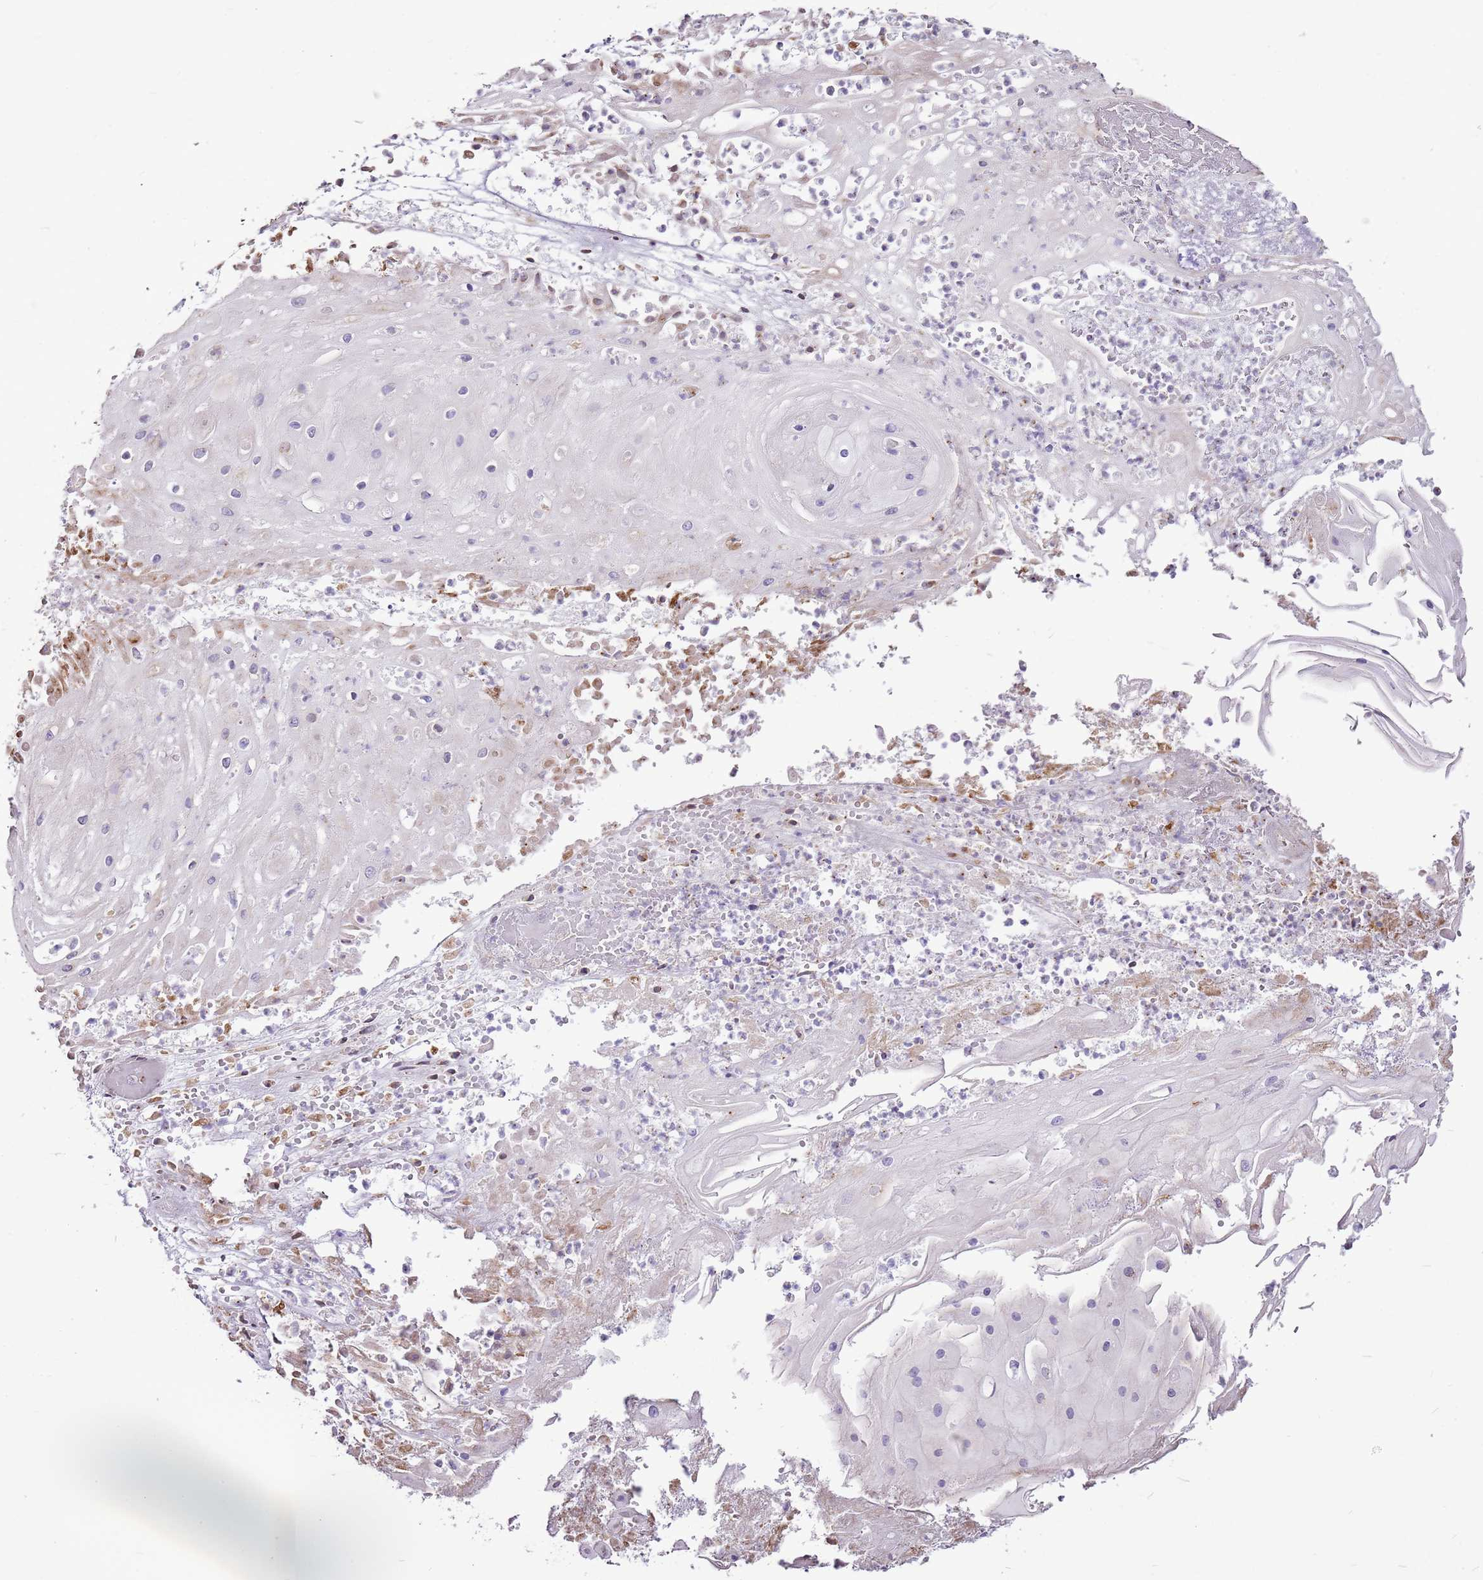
{"staining": {"intensity": "weak", "quantity": "<25%", "location": "cytoplasmic/membranous"}, "tissue": "skin cancer", "cell_type": "Tumor cells", "image_type": "cancer", "snomed": [{"axis": "morphology", "description": "Squamous cell carcinoma, NOS"}, {"axis": "topography", "description": "Skin"}], "caption": "This is an immunohistochemistry photomicrograph of human squamous cell carcinoma (skin). There is no expression in tumor cells.", "gene": "TMED10", "patient": {"sex": "male", "age": 70}}